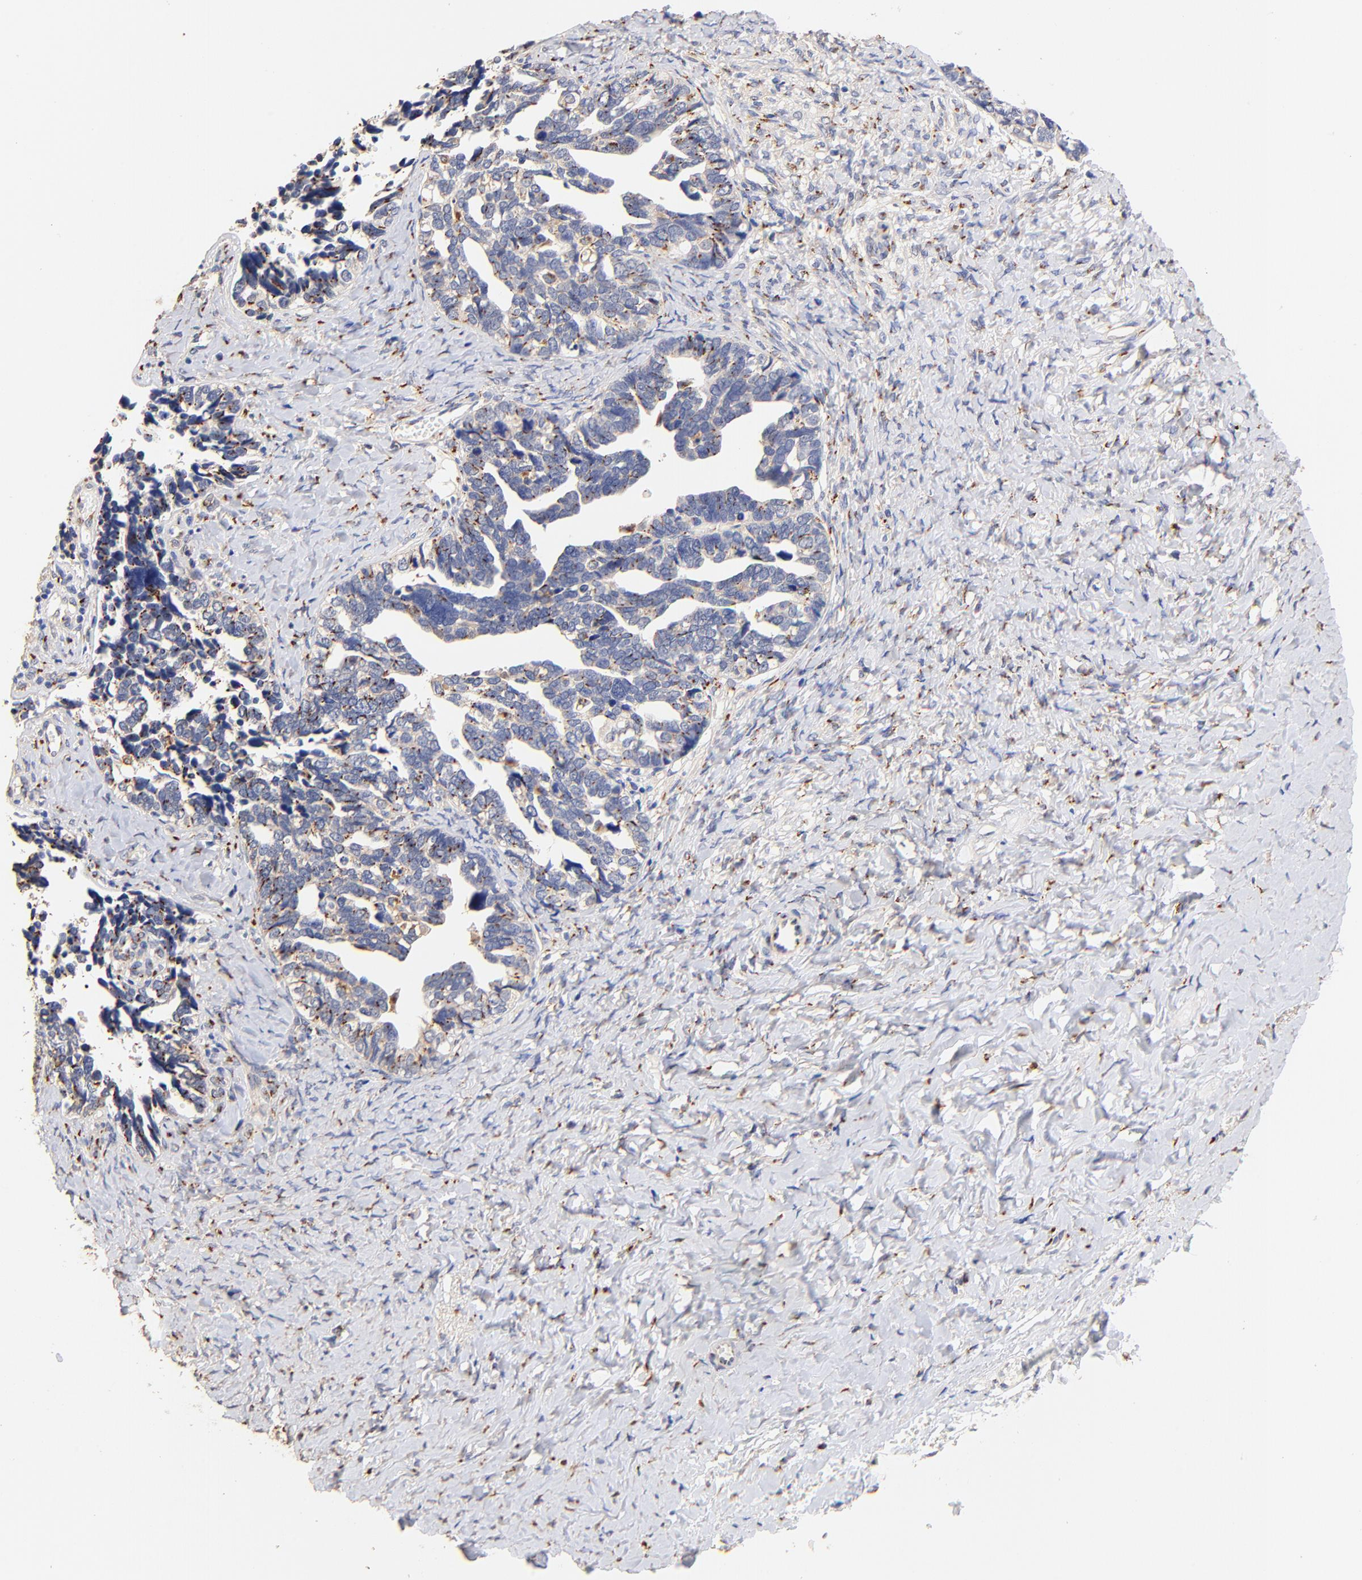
{"staining": {"intensity": "weak", "quantity": "<25%", "location": "cytoplasmic/membranous"}, "tissue": "ovarian cancer", "cell_type": "Tumor cells", "image_type": "cancer", "snomed": [{"axis": "morphology", "description": "Cystadenocarcinoma, serous, NOS"}, {"axis": "topography", "description": "Ovary"}], "caption": "IHC photomicrograph of human ovarian cancer stained for a protein (brown), which reveals no staining in tumor cells.", "gene": "FMNL3", "patient": {"sex": "female", "age": 77}}